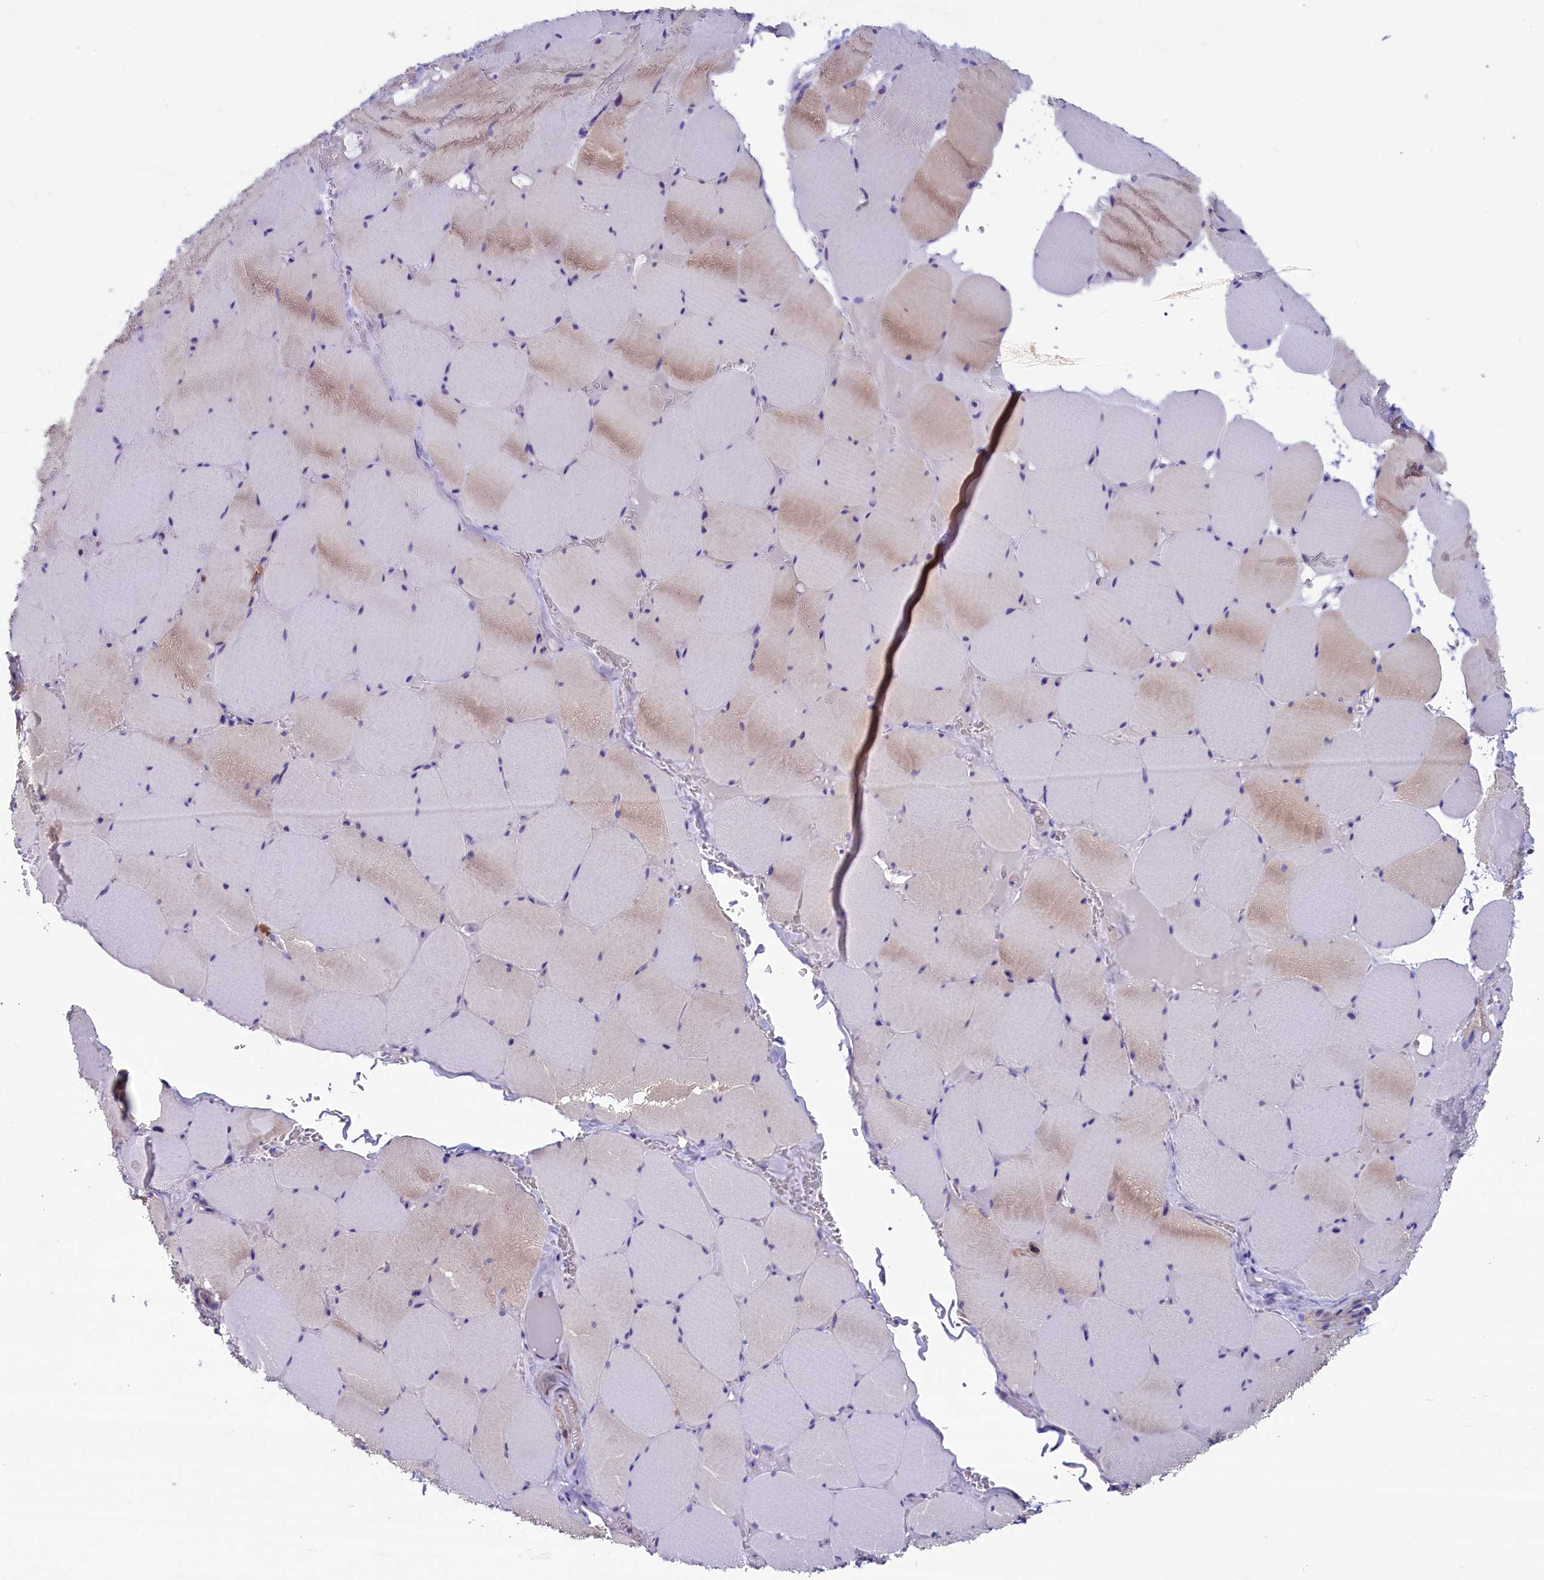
{"staining": {"intensity": "strong", "quantity": "<25%", "location": "cytoplasmic/membranous"}, "tissue": "skeletal muscle", "cell_type": "Myocytes", "image_type": "normal", "snomed": [{"axis": "morphology", "description": "Normal tissue, NOS"}, {"axis": "topography", "description": "Skeletal muscle"}, {"axis": "topography", "description": "Head-Neck"}], "caption": "Protein analysis of benign skeletal muscle displays strong cytoplasmic/membranous expression in about <25% of myocytes.", "gene": "SCD5", "patient": {"sex": "male", "age": 66}}